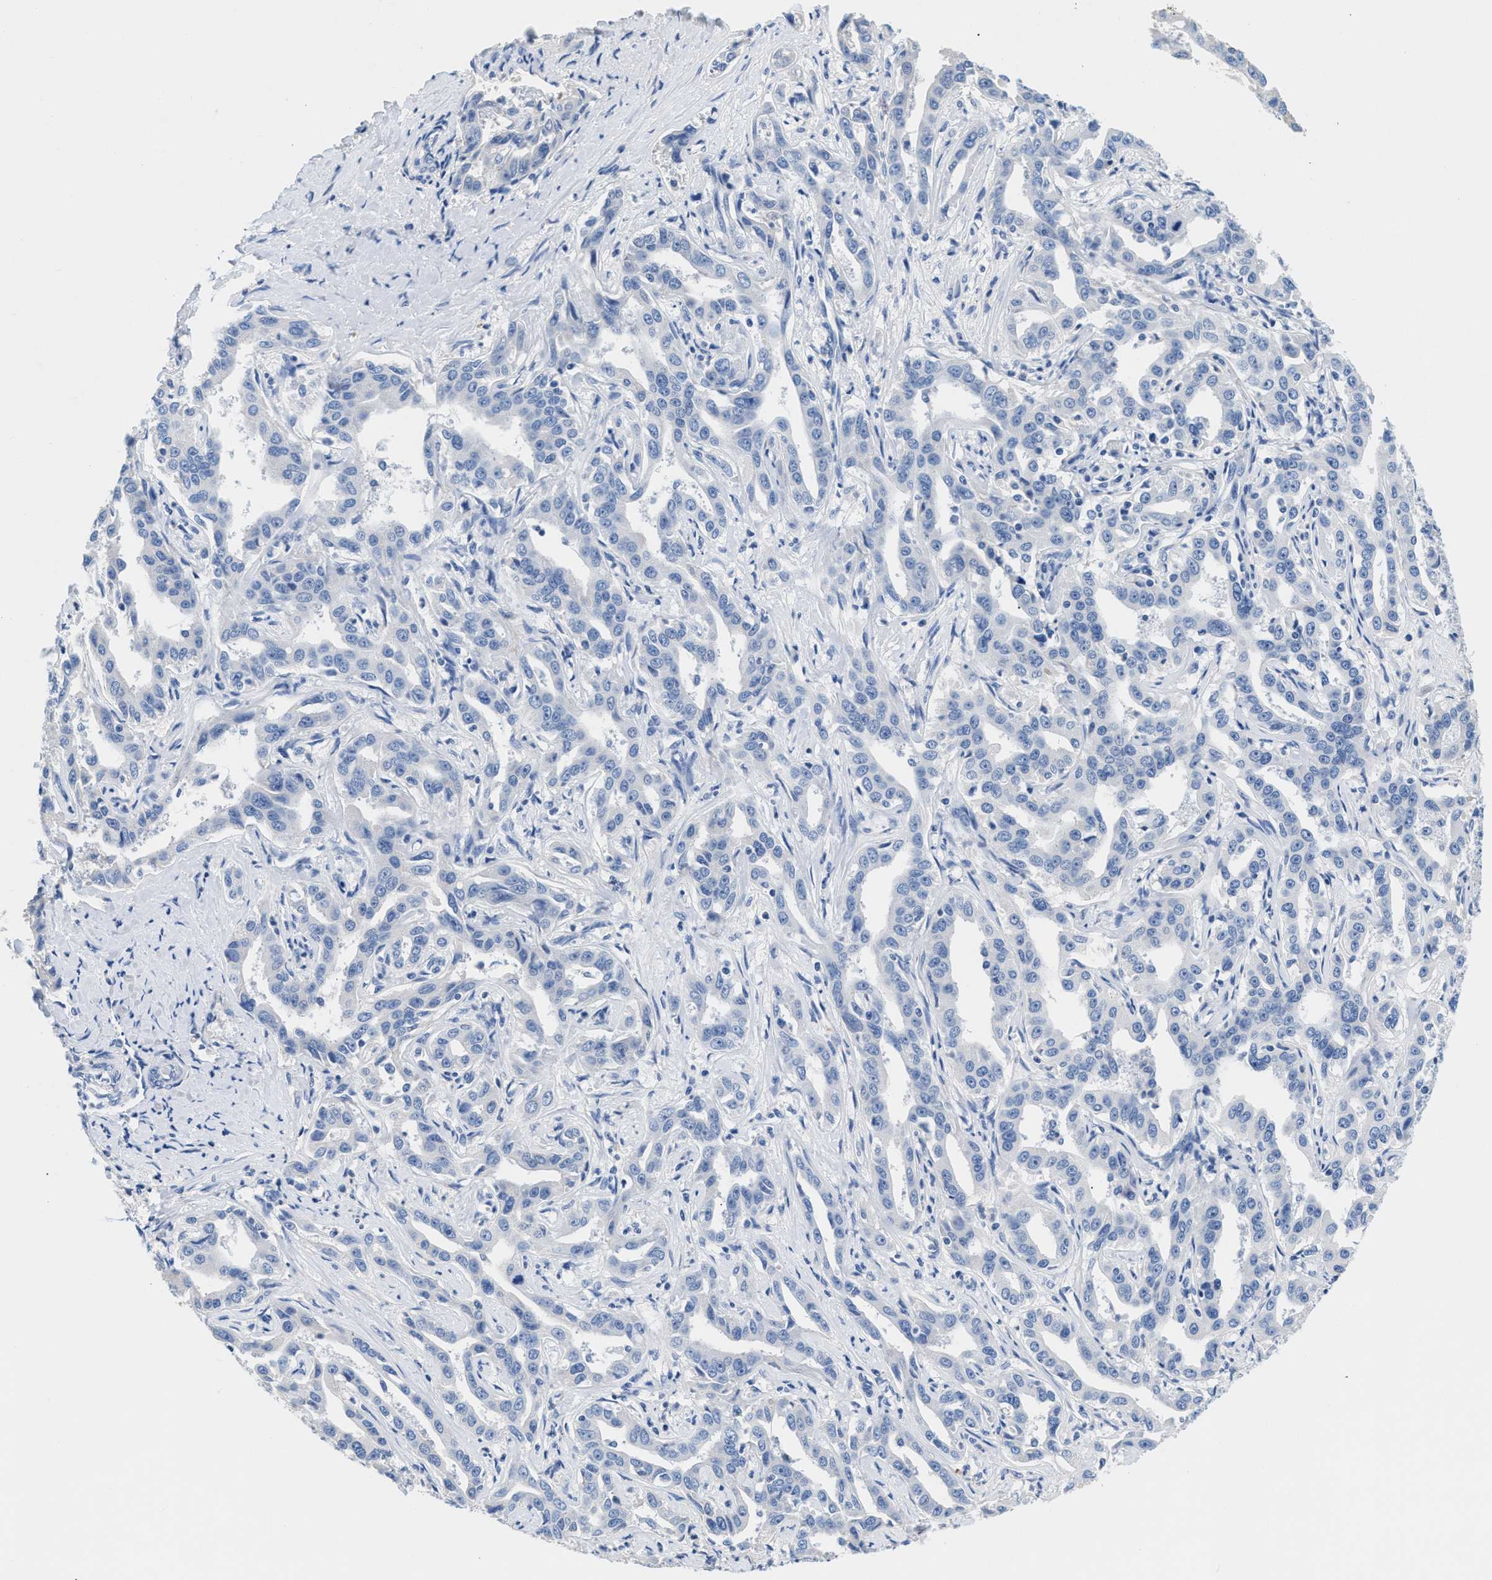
{"staining": {"intensity": "negative", "quantity": "none", "location": "none"}, "tissue": "liver cancer", "cell_type": "Tumor cells", "image_type": "cancer", "snomed": [{"axis": "morphology", "description": "Cholangiocarcinoma"}, {"axis": "topography", "description": "Liver"}], "caption": "High magnification brightfield microscopy of liver cancer (cholangiocarcinoma) stained with DAB (brown) and counterstained with hematoxylin (blue): tumor cells show no significant expression.", "gene": "SLFN13", "patient": {"sex": "male", "age": 59}}